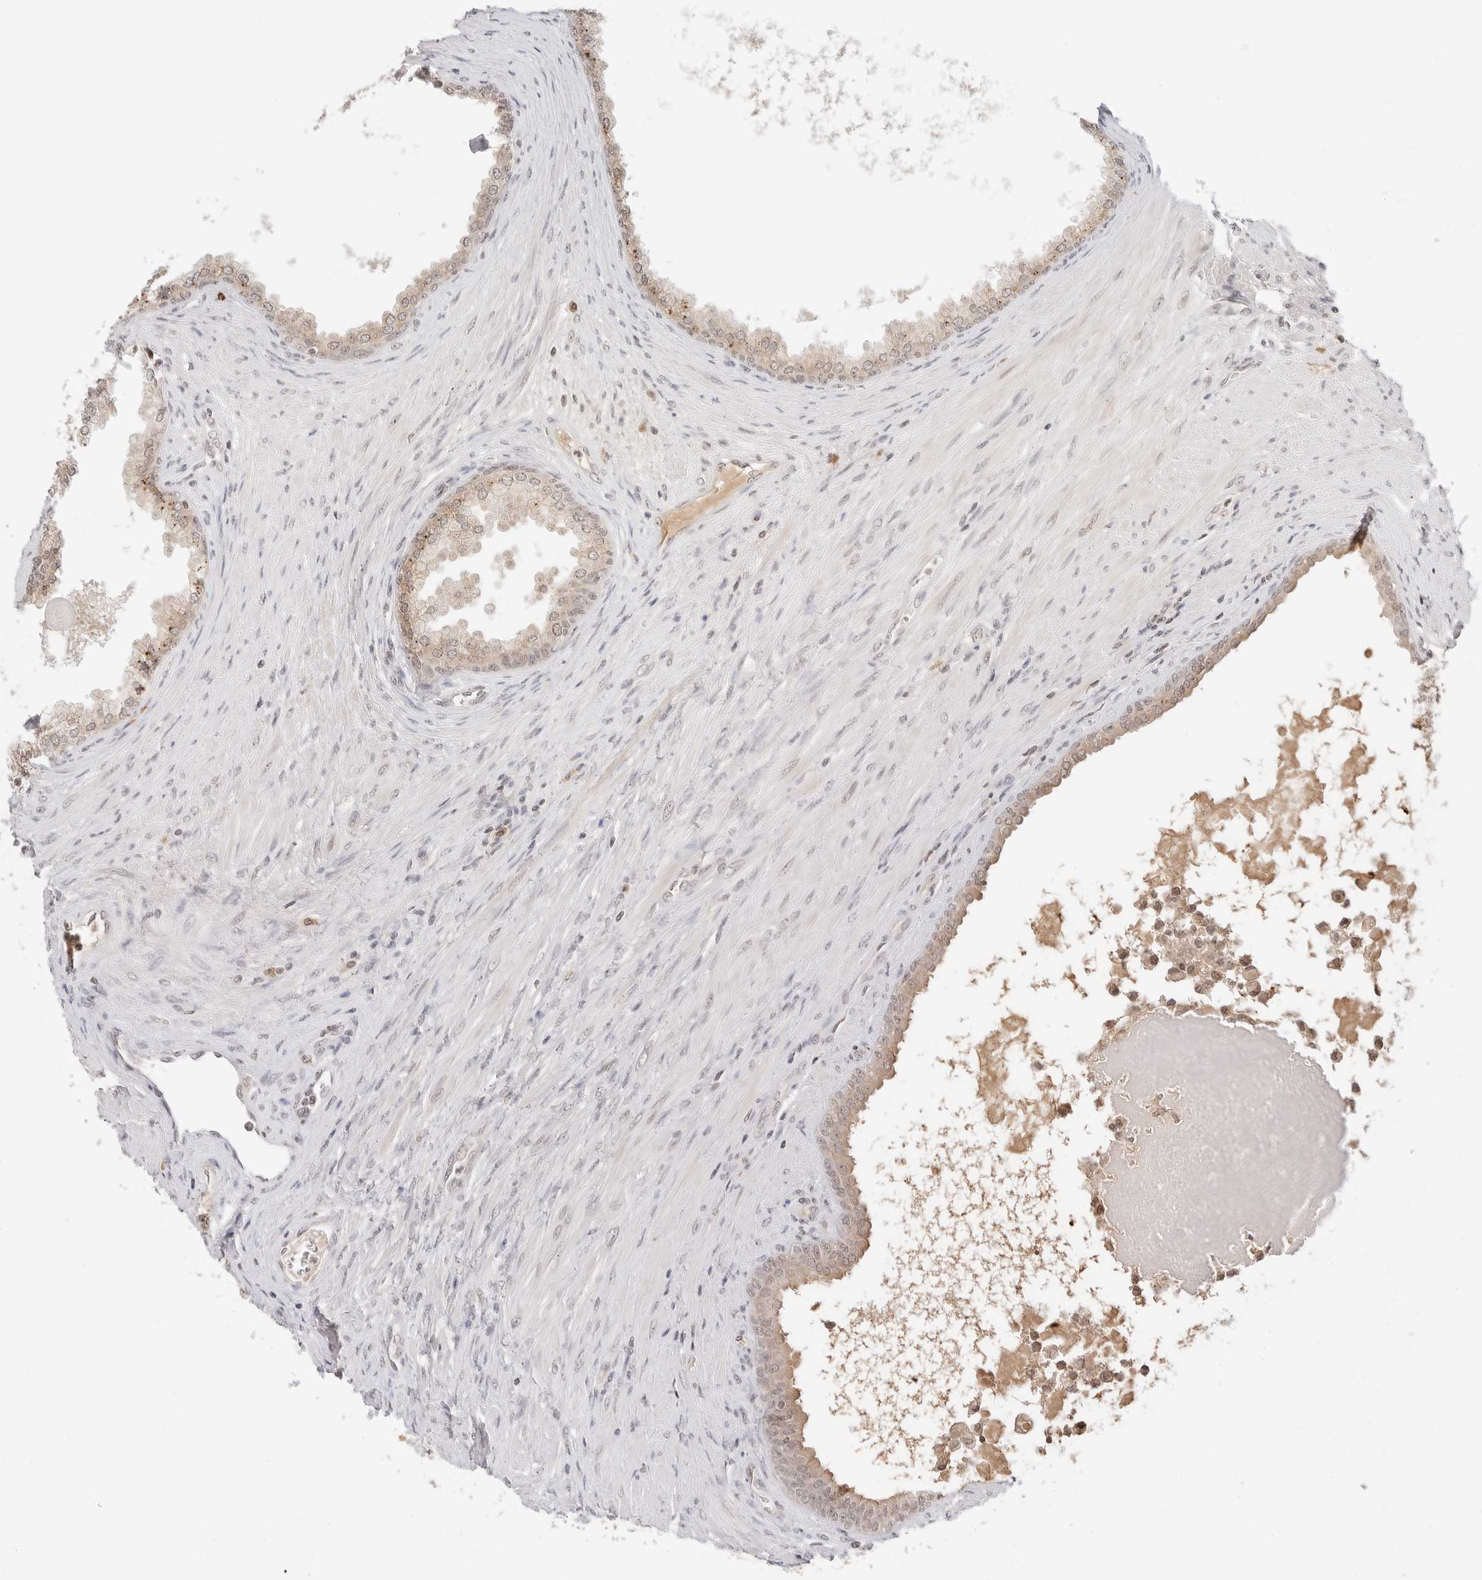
{"staining": {"intensity": "weak", "quantity": ">75%", "location": "cytoplasmic/membranous,nuclear"}, "tissue": "prostate cancer", "cell_type": "Tumor cells", "image_type": "cancer", "snomed": [{"axis": "morphology", "description": "Normal tissue, NOS"}, {"axis": "morphology", "description": "Adenocarcinoma, Low grade"}, {"axis": "topography", "description": "Prostate"}, {"axis": "topography", "description": "Peripheral nerve tissue"}], "caption": "Protein expression analysis of prostate cancer demonstrates weak cytoplasmic/membranous and nuclear staining in about >75% of tumor cells.", "gene": "SEPTIN4", "patient": {"sex": "male", "age": 71}}